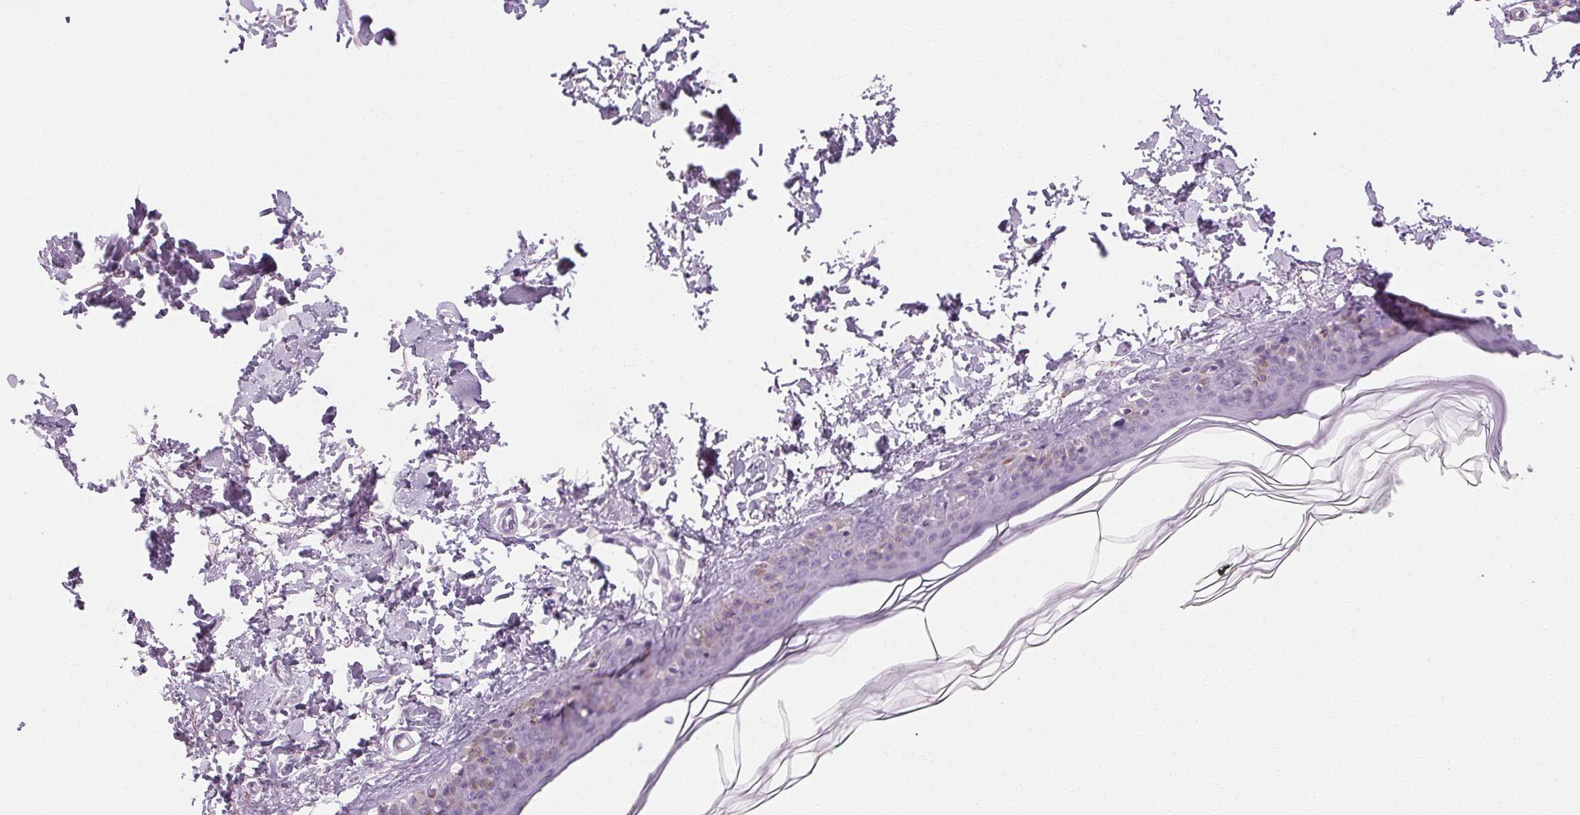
{"staining": {"intensity": "negative", "quantity": "none", "location": "none"}, "tissue": "skin", "cell_type": "Fibroblasts", "image_type": "normal", "snomed": [{"axis": "morphology", "description": "Normal tissue, NOS"}, {"axis": "topography", "description": "Skin"}, {"axis": "topography", "description": "Peripheral nerve tissue"}], "caption": "The immunohistochemistry histopathology image has no significant staining in fibroblasts of skin.", "gene": "POMC", "patient": {"sex": "female", "age": 45}}